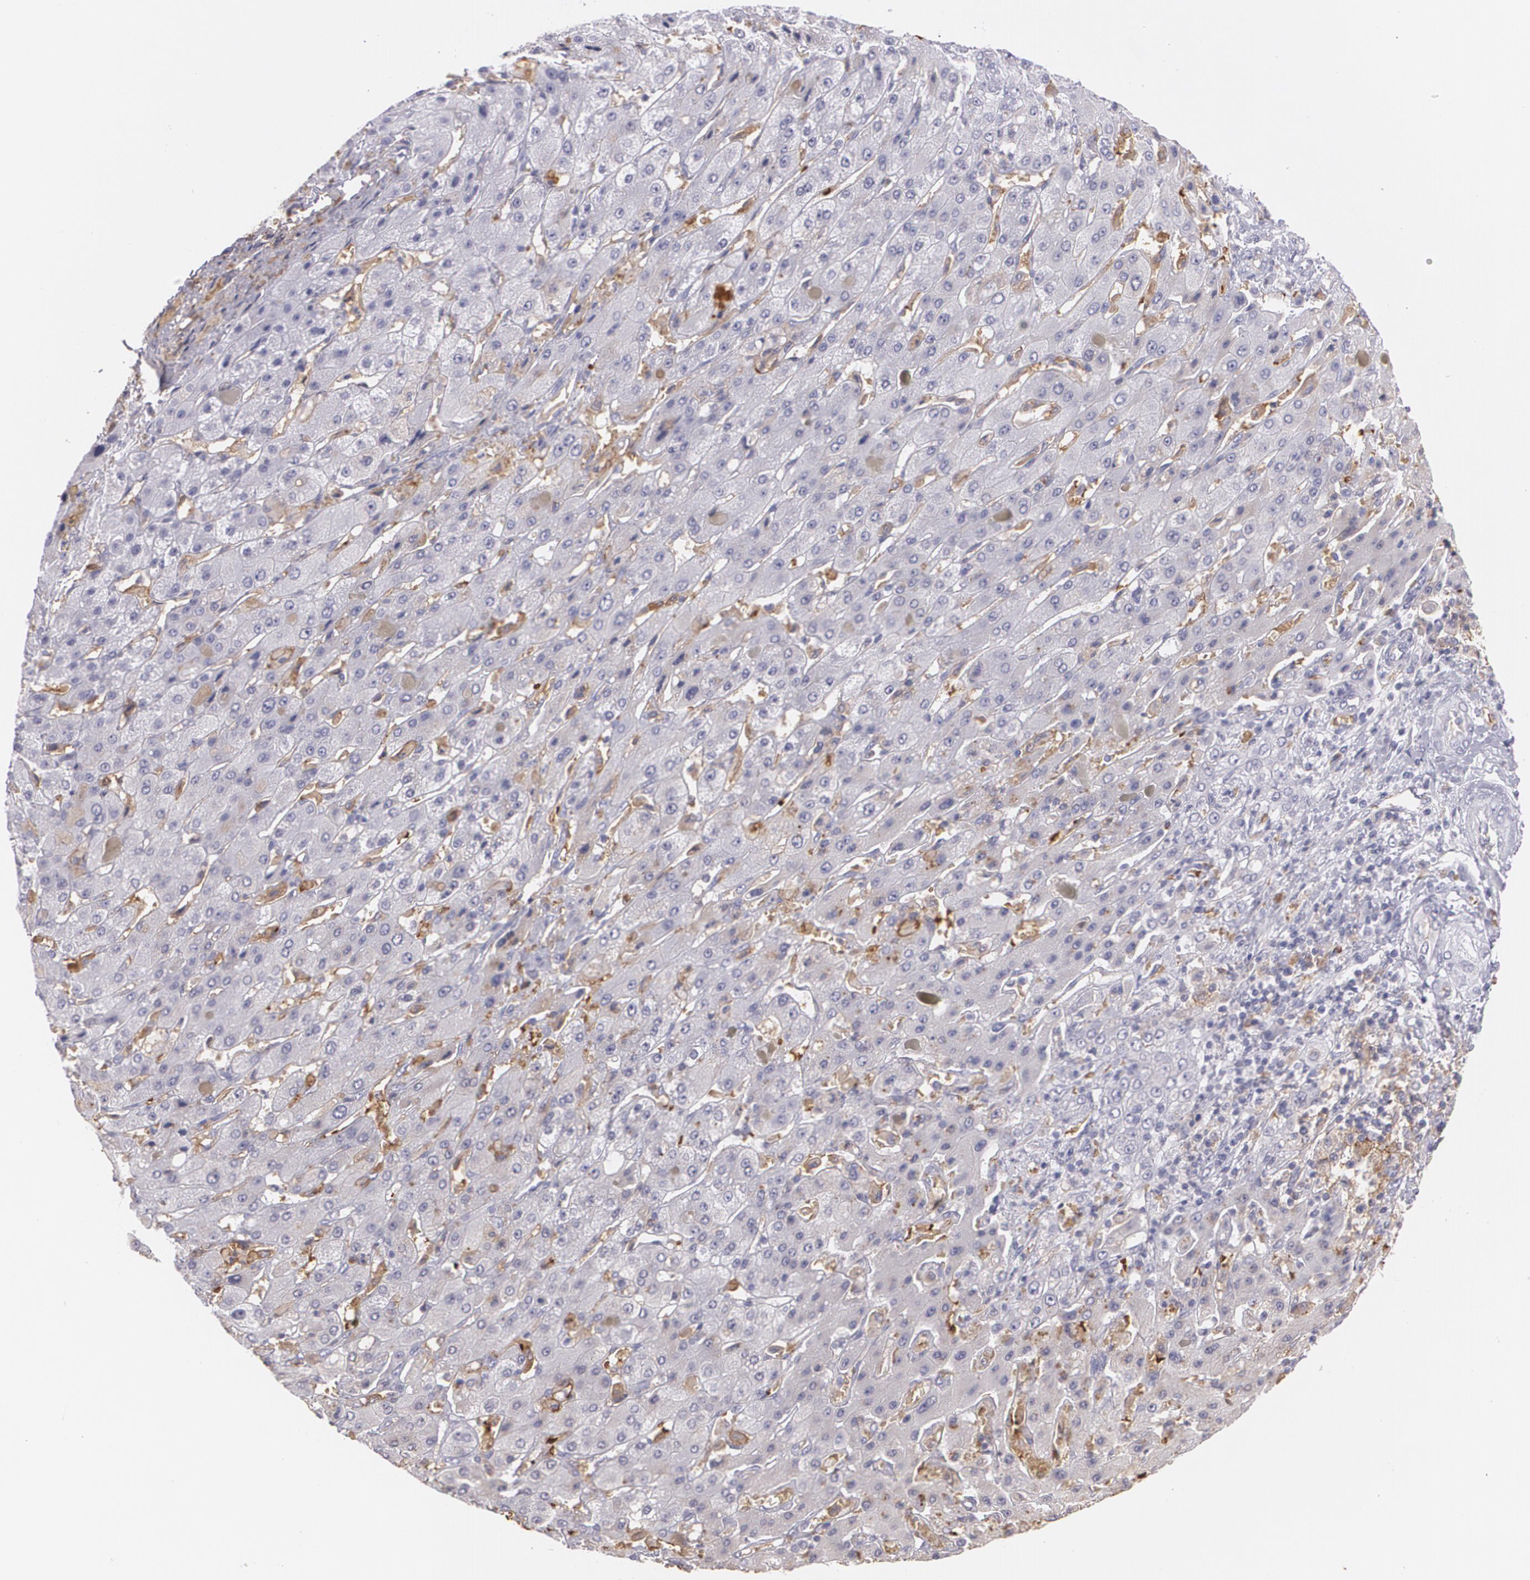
{"staining": {"intensity": "weak", "quantity": "25%-75%", "location": "cytoplasmic/membranous"}, "tissue": "liver cancer", "cell_type": "Tumor cells", "image_type": "cancer", "snomed": [{"axis": "morphology", "description": "Cholangiocarcinoma"}, {"axis": "topography", "description": "Liver"}], "caption": "A high-resolution image shows immunohistochemistry staining of liver cancer (cholangiocarcinoma), which reveals weak cytoplasmic/membranous staining in about 25%-75% of tumor cells.", "gene": "ACE", "patient": {"sex": "female", "age": 52}}